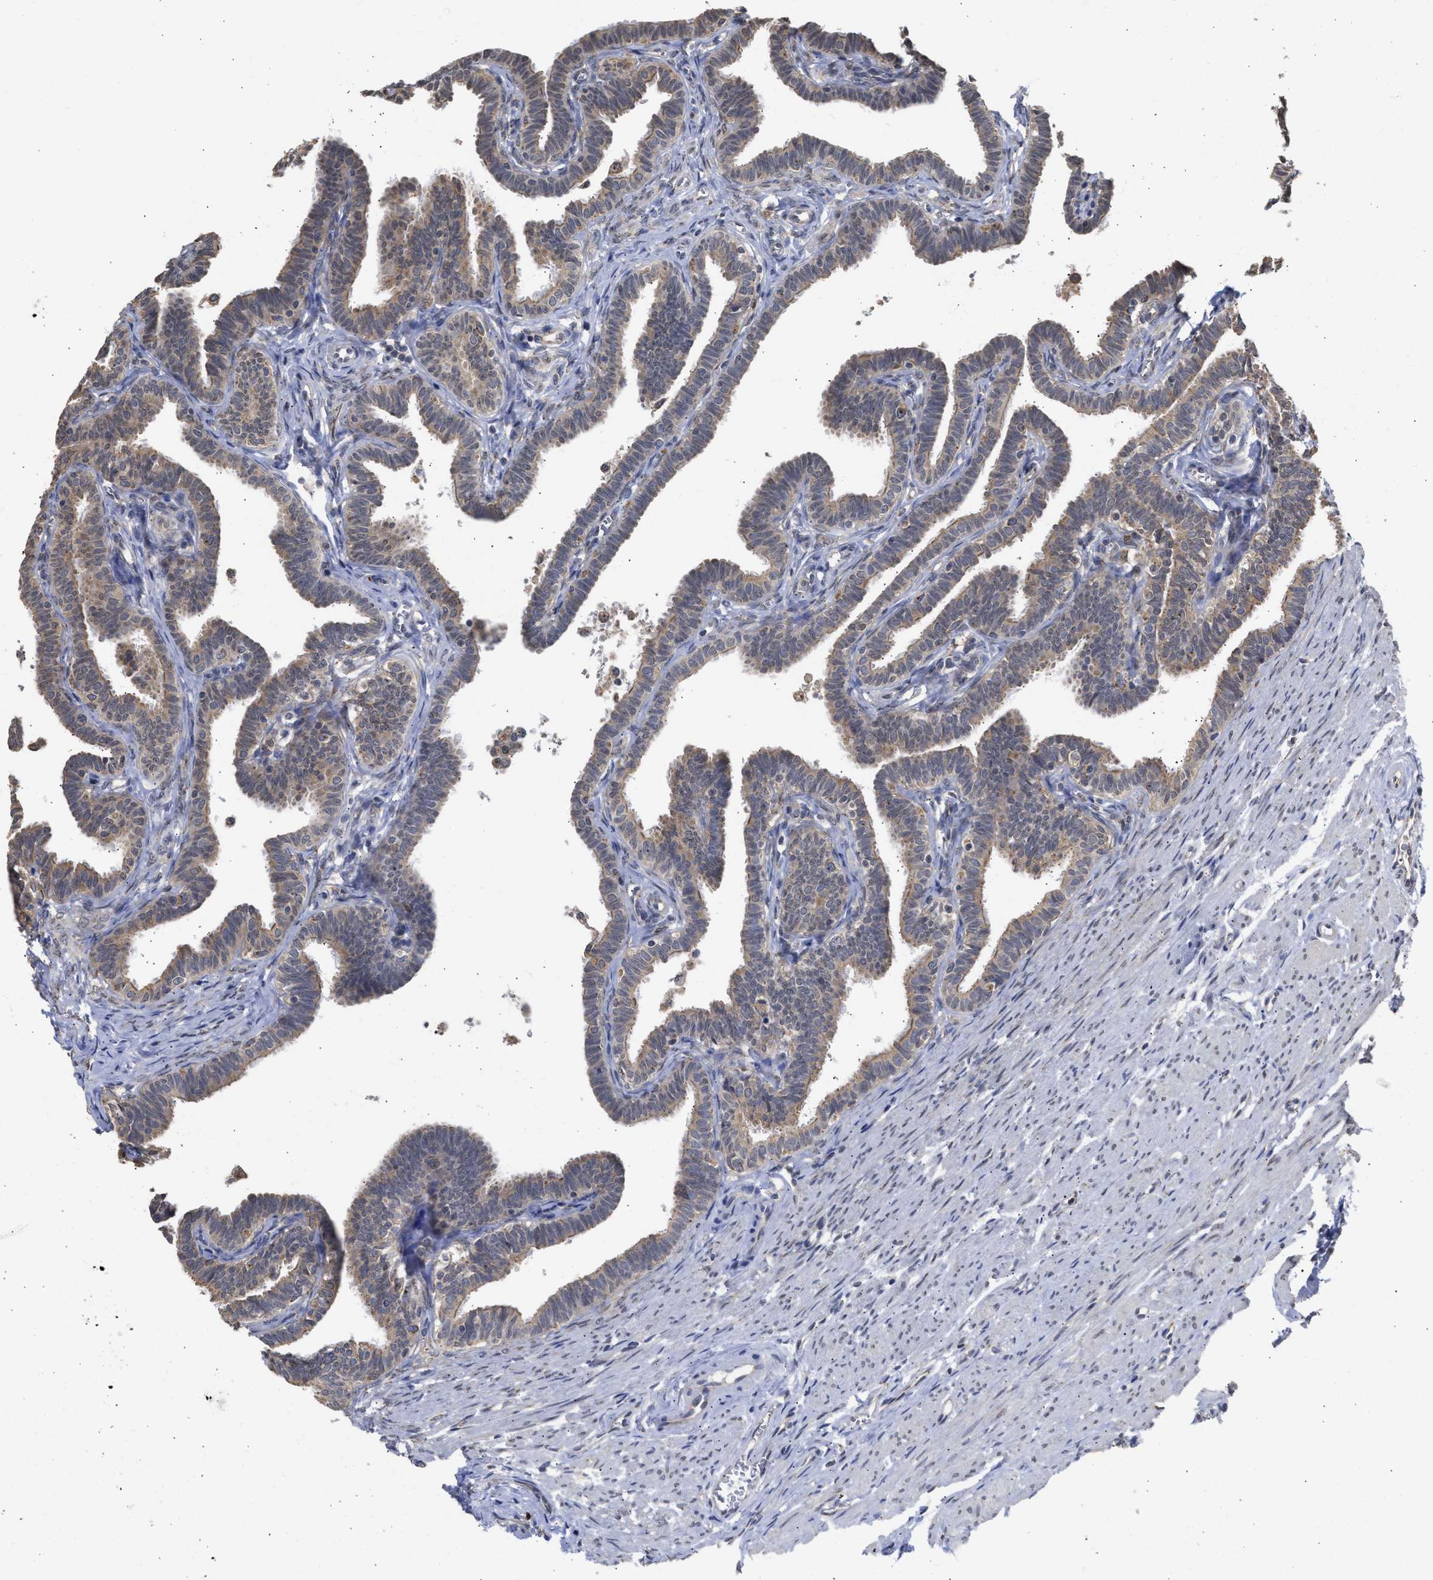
{"staining": {"intensity": "moderate", "quantity": ">75%", "location": "cytoplasmic/membranous"}, "tissue": "fallopian tube", "cell_type": "Glandular cells", "image_type": "normal", "snomed": [{"axis": "morphology", "description": "Normal tissue, NOS"}, {"axis": "topography", "description": "Fallopian tube"}, {"axis": "topography", "description": "Ovary"}], "caption": "Immunohistochemical staining of normal human fallopian tube shows >75% levels of moderate cytoplasmic/membranous protein positivity in approximately >75% of glandular cells. The staining was performed using DAB (3,3'-diaminobenzidine) to visualize the protein expression in brown, while the nuclei were stained in blue with hematoxylin (Magnification: 20x).", "gene": "DNAJC1", "patient": {"sex": "female", "age": 23}}